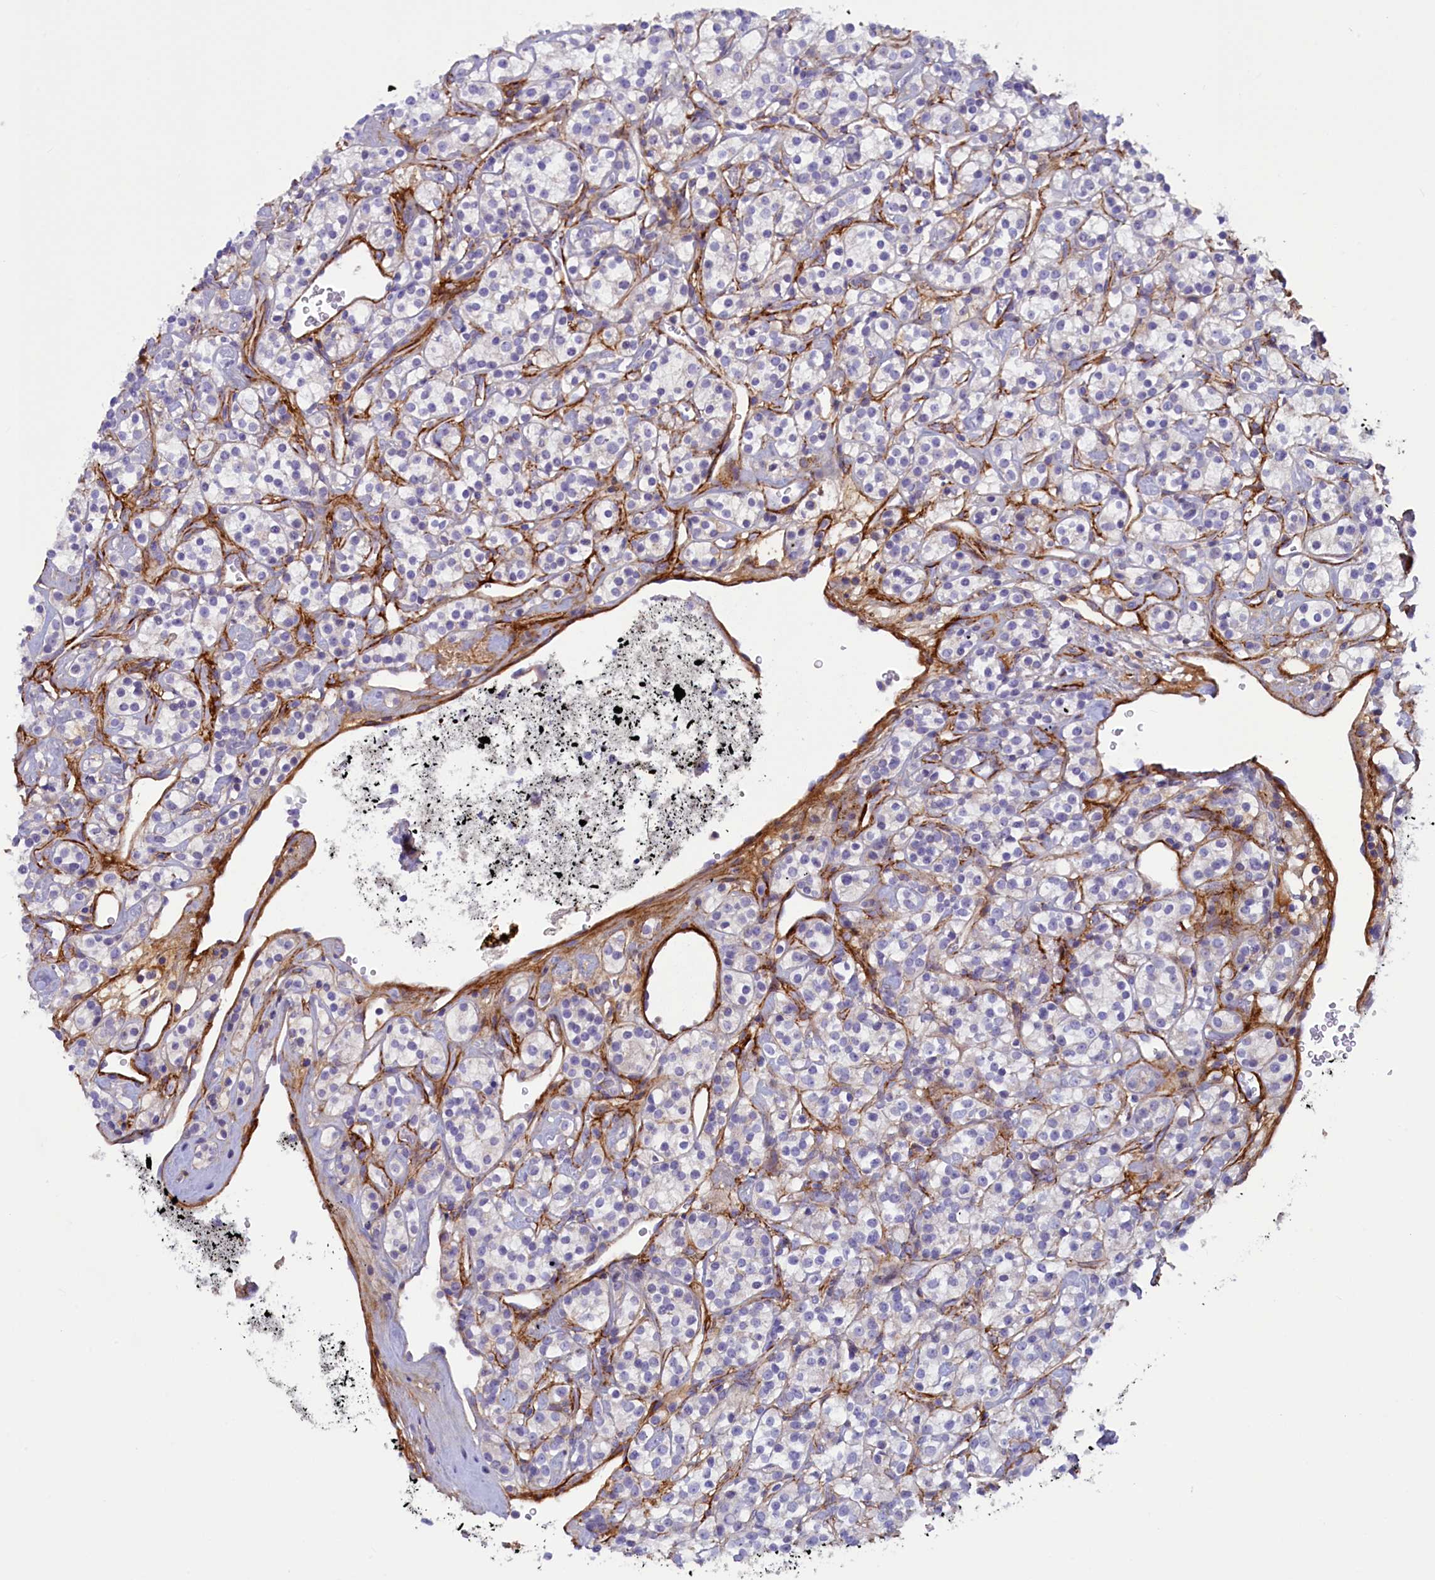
{"staining": {"intensity": "negative", "quantity": "none", "location": "none"}, "tissue": "renal cancer", "cell_type": "Tumor cells", "image_type": "cancer", "snomed": [{"axis": "morphology", "description": "Adenocarcinoma, NOS"}, {"axis": "topography", "description": "Kidney"}], "caption": "A micrograph of renal cancer stained for a protein reveals no brown staining in tumor cells.", "gene": "LOXL1", "patient": {"sex": "male", "age": 77}}